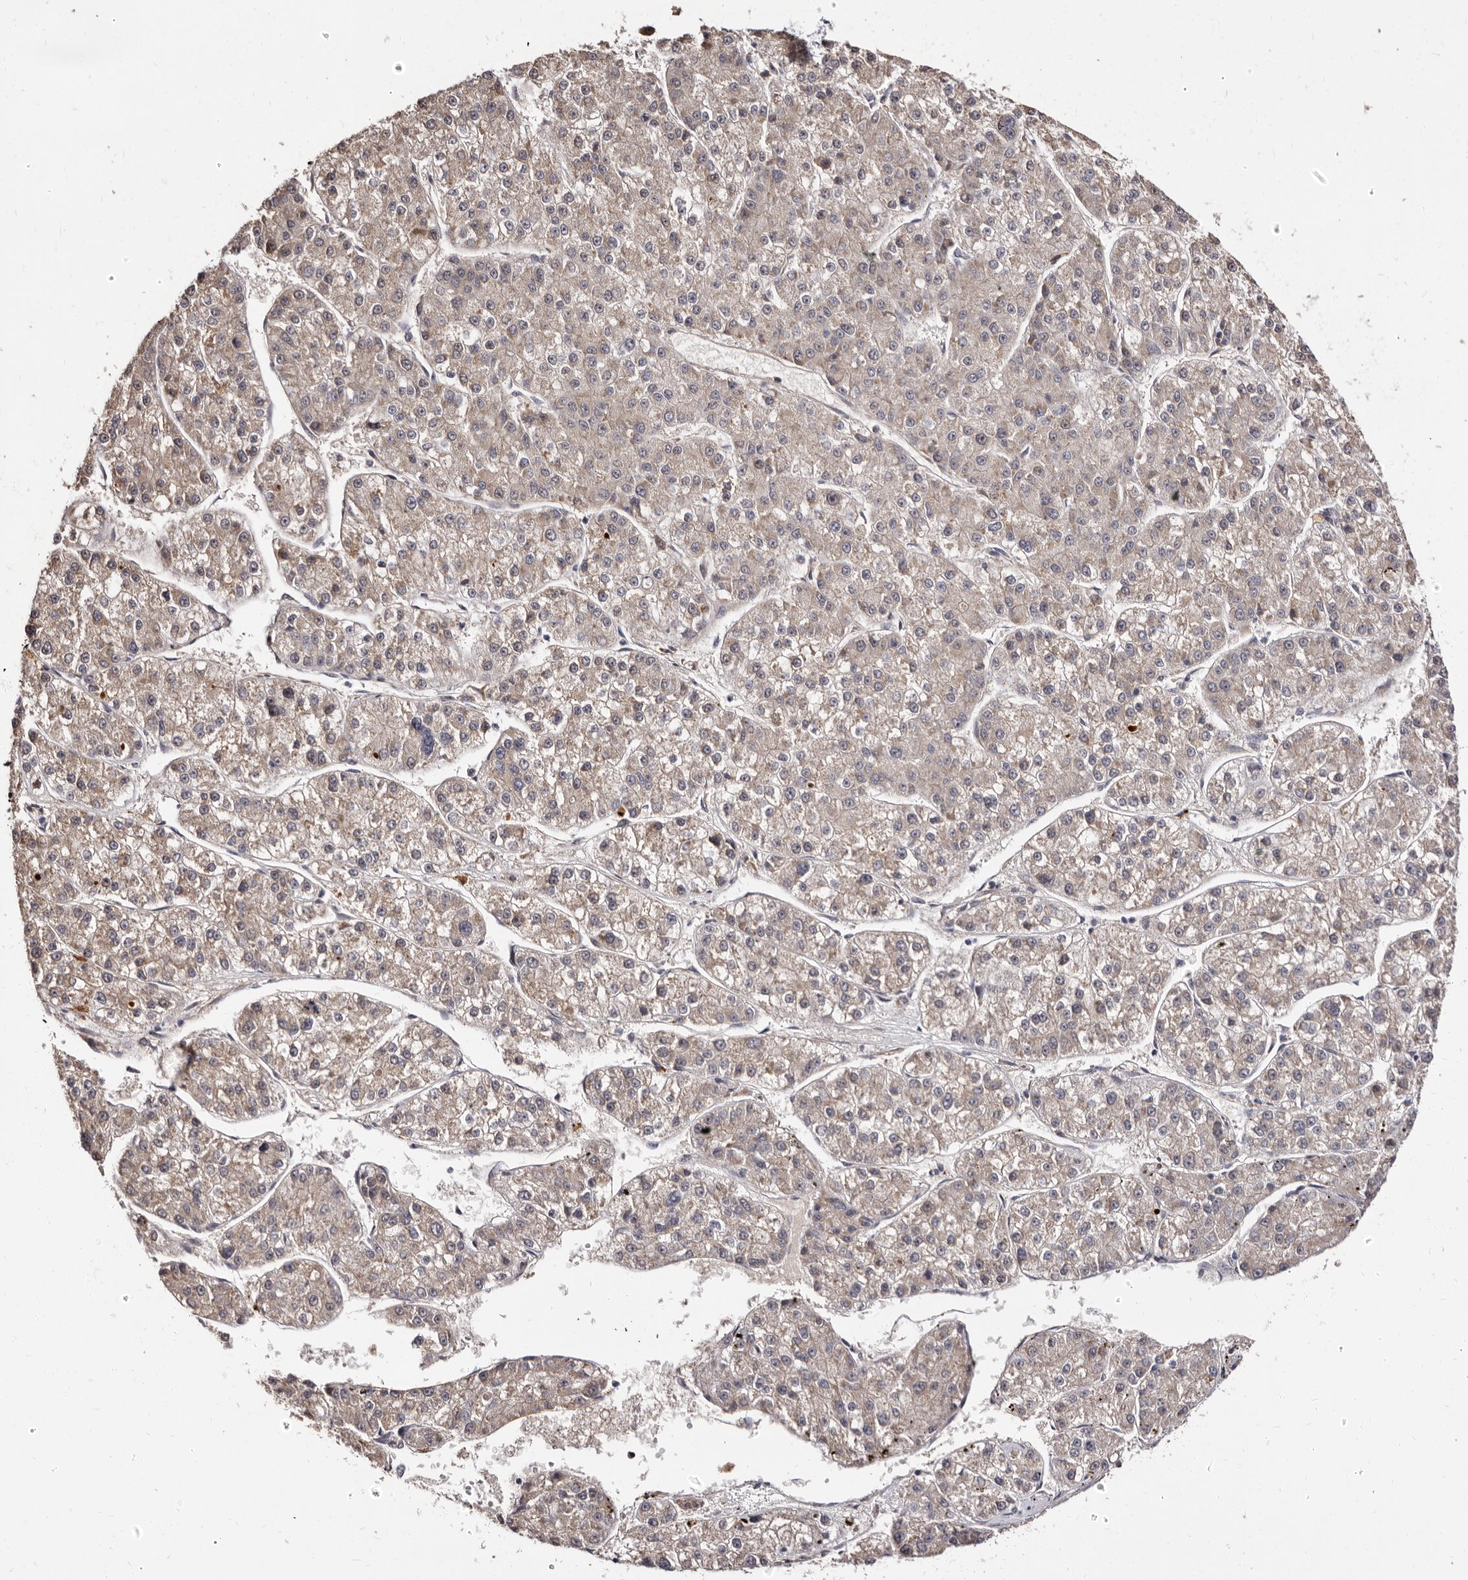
{"staining": {"intensity": "negative", "quantity": "none", "location": "none"}, "tissue": "liver cancer", "cell_type": "Tumor cells", "image_type": "cancer", "snomed": [{"axis": "morphology", "description": "Carcinoma, Hepatocellular, NOS"}, {"axis": "topography", "description": "Liver"}], "caption": "Liver hepatocellular carcinoma was stained to show a protein in brown. There is no significant expression in tumor cells.", "gene": "PTAFR", "patient": {"sex": "female", "age": 73}}